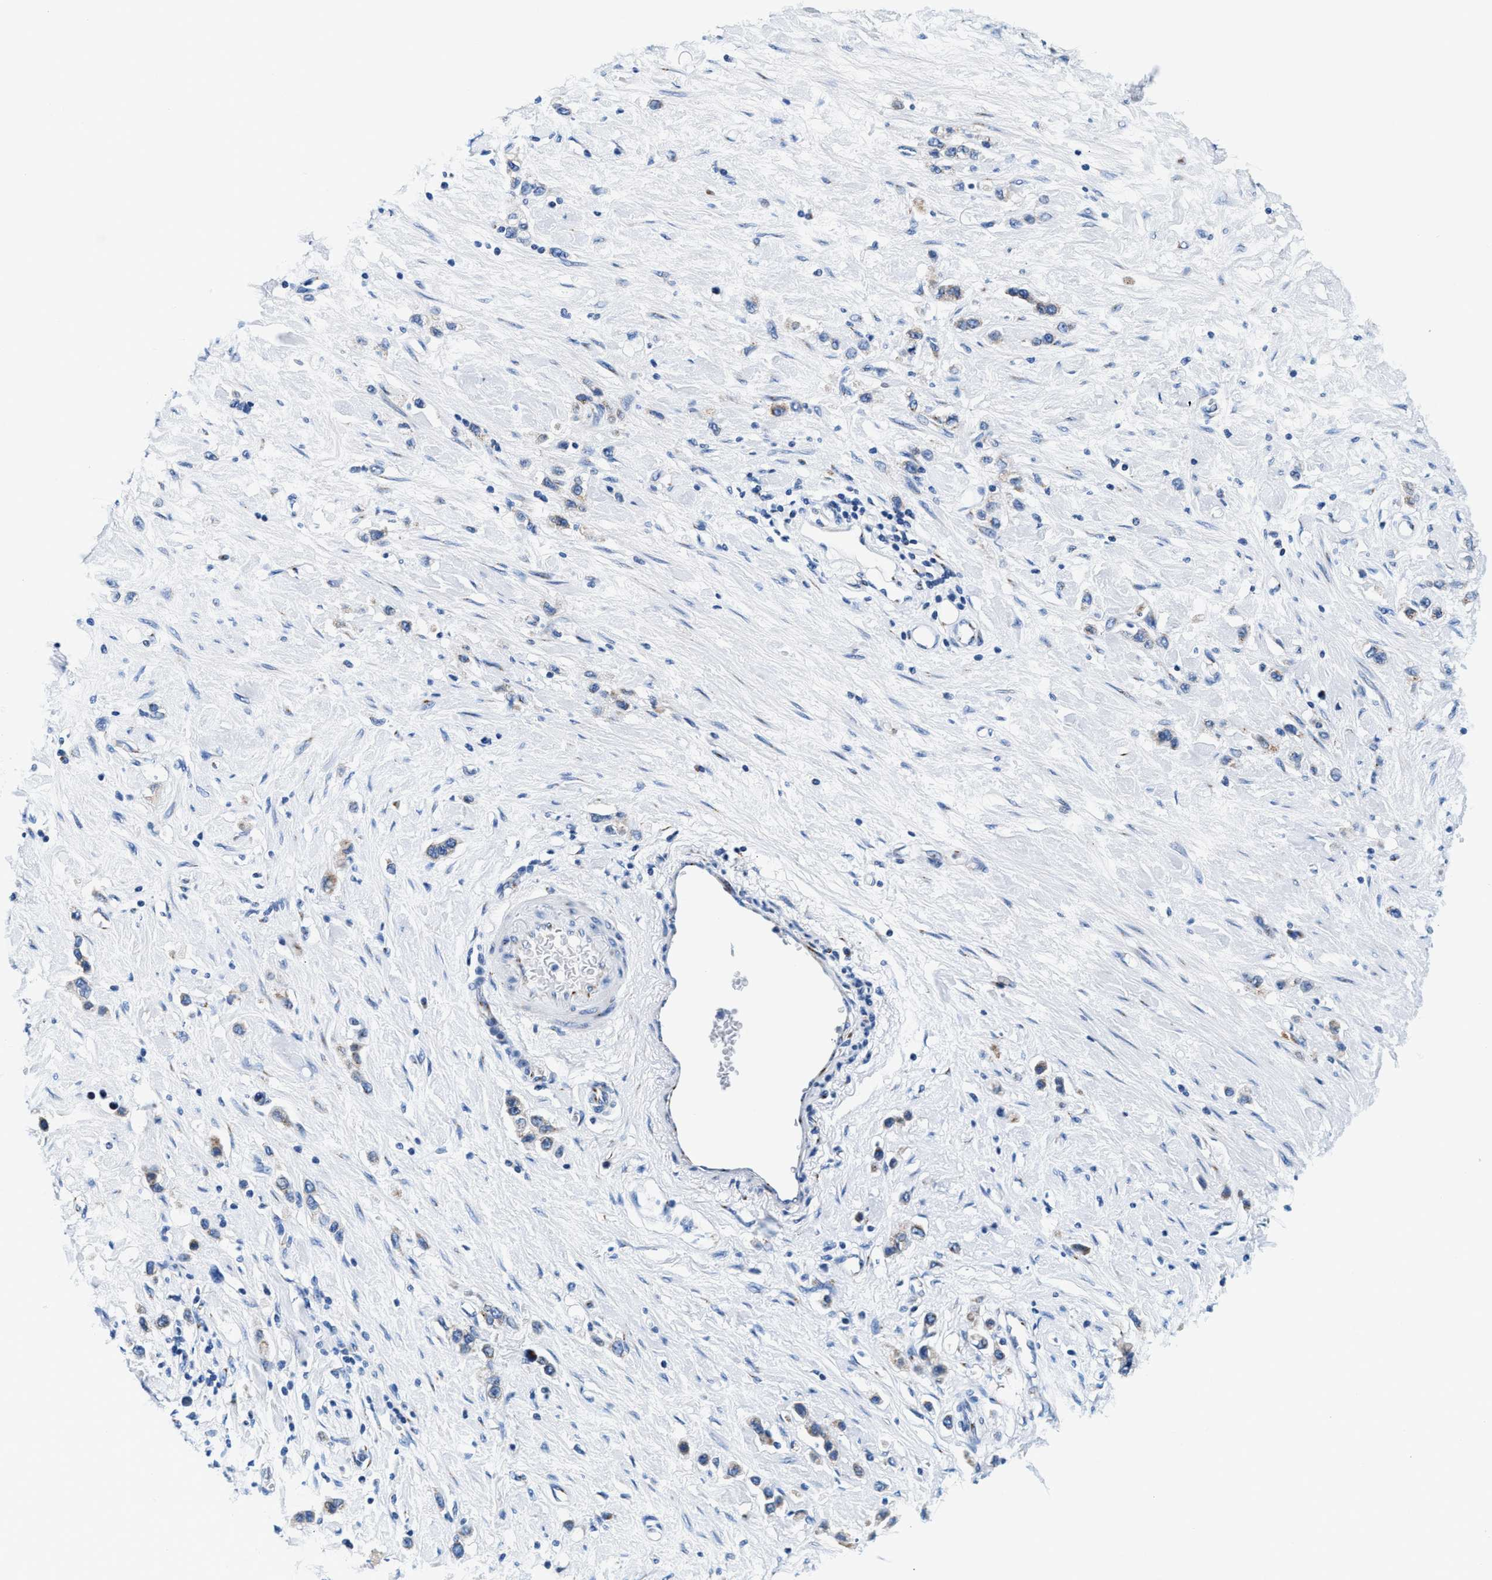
{"staining": {"intensity": "weak", "quantity": "<25%", "location": "cytoplasmic/membranous"}, "tissue": "stomach cancer", "cell_type": "Tumor cells", "image_type": "cancer", "snomed": [{"axis": "morphology", "description": "Adenocarcinoma, NOS"}, {"axis": "topography", "description": "Stomach"}], "caption": "Tumor cells show no significant expression in stomach adenocarcinoma.", "gene": "VPS53", "patient": {"sex": "female", "age": 65}}